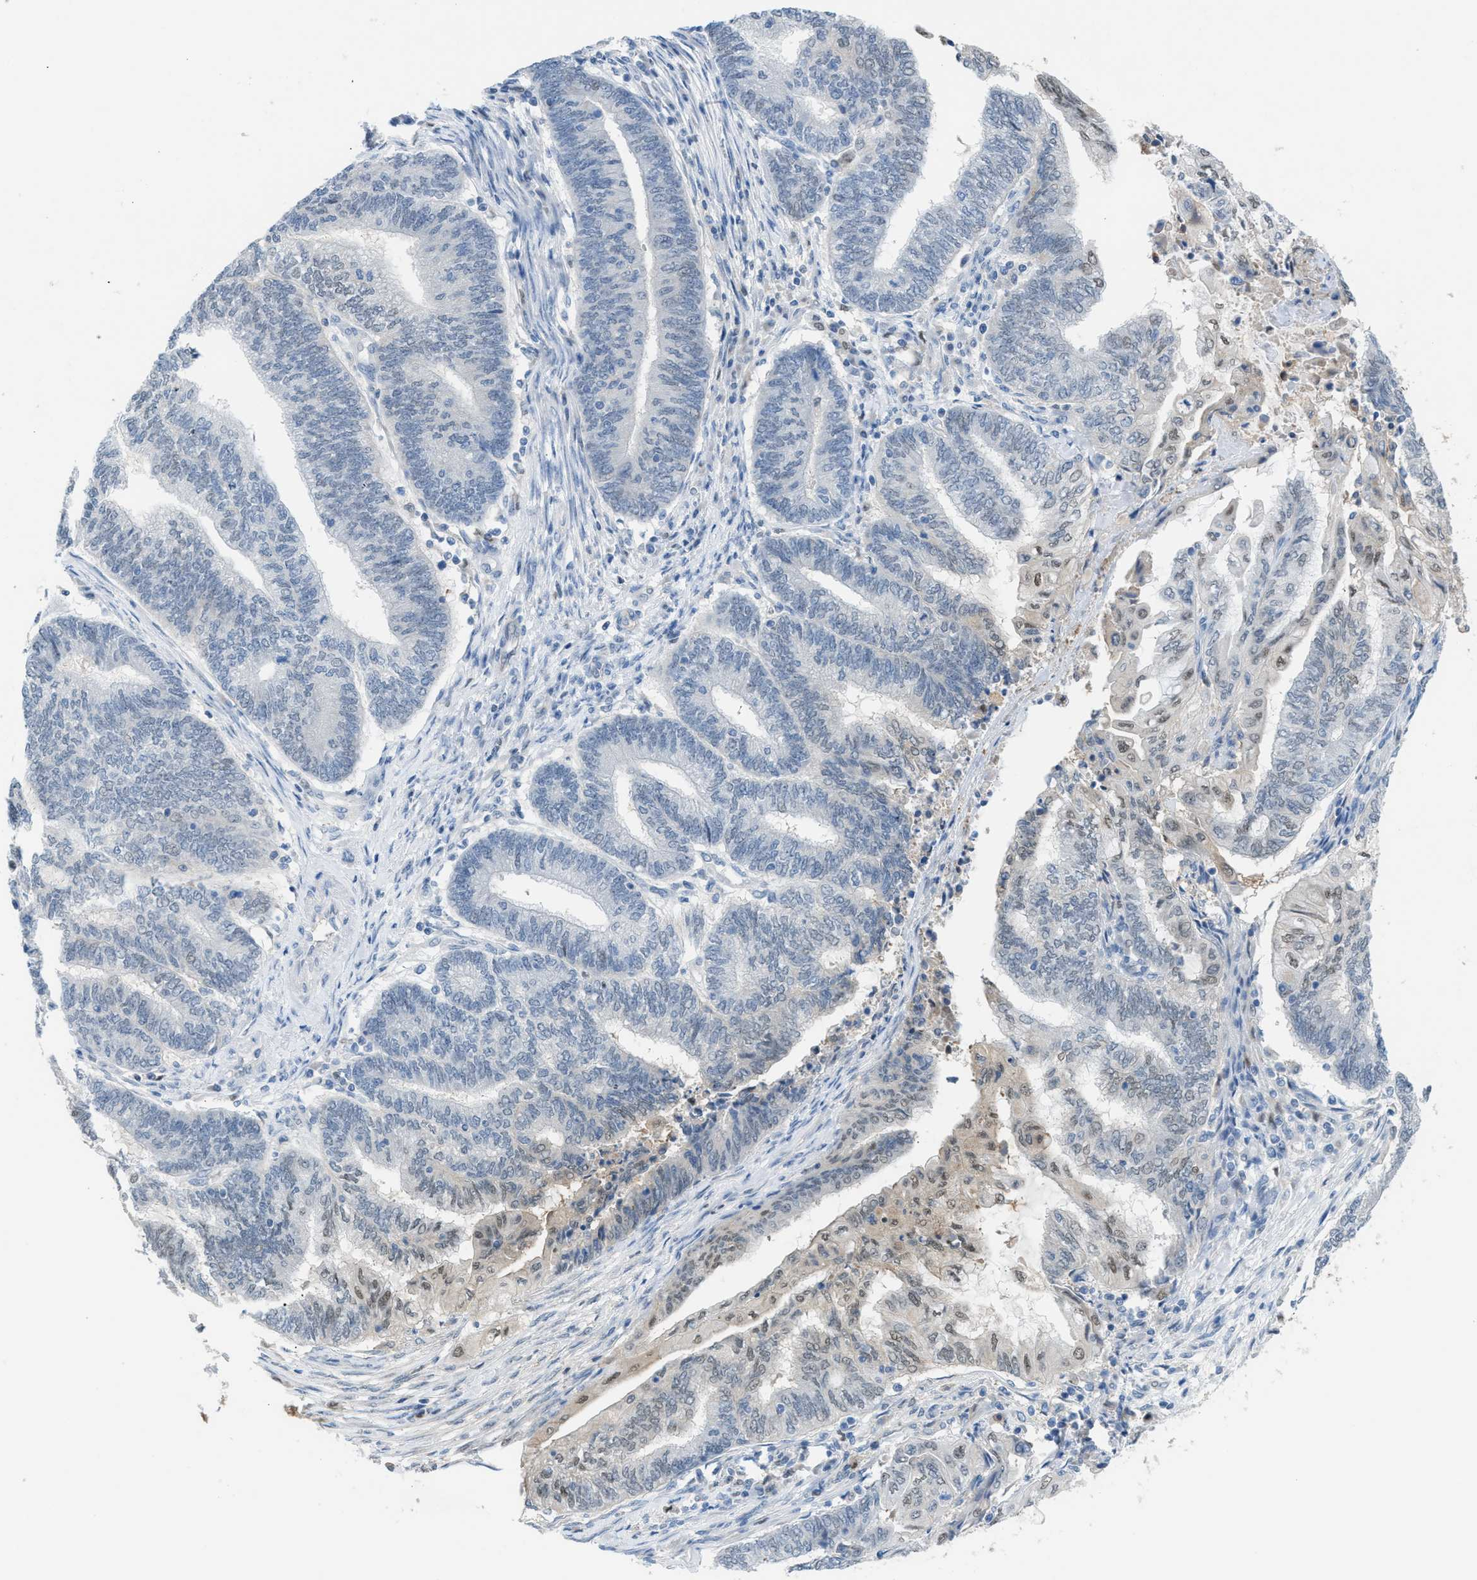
{"staining": {"intensity": "negative", "quantity": "none", "location": "none"}, "tissue": "endometrial cancer", "cell_type": "Tumor cells", "image_type": "cancer", "snomed": [{"axis": "morphology", "description": "Adenocarcinoma, NOS"}, {"axis": "topography", "description": "Uterus"}, {"axis": "topography", "description": "Endometrium"}], "caption": "Adenocarcinoma (endometrial) was stained to show a protein in brown. There is no significant expression in tumor cells.", "gene": "PPM1D", "patient": {"sex": "female", "age": 70}}